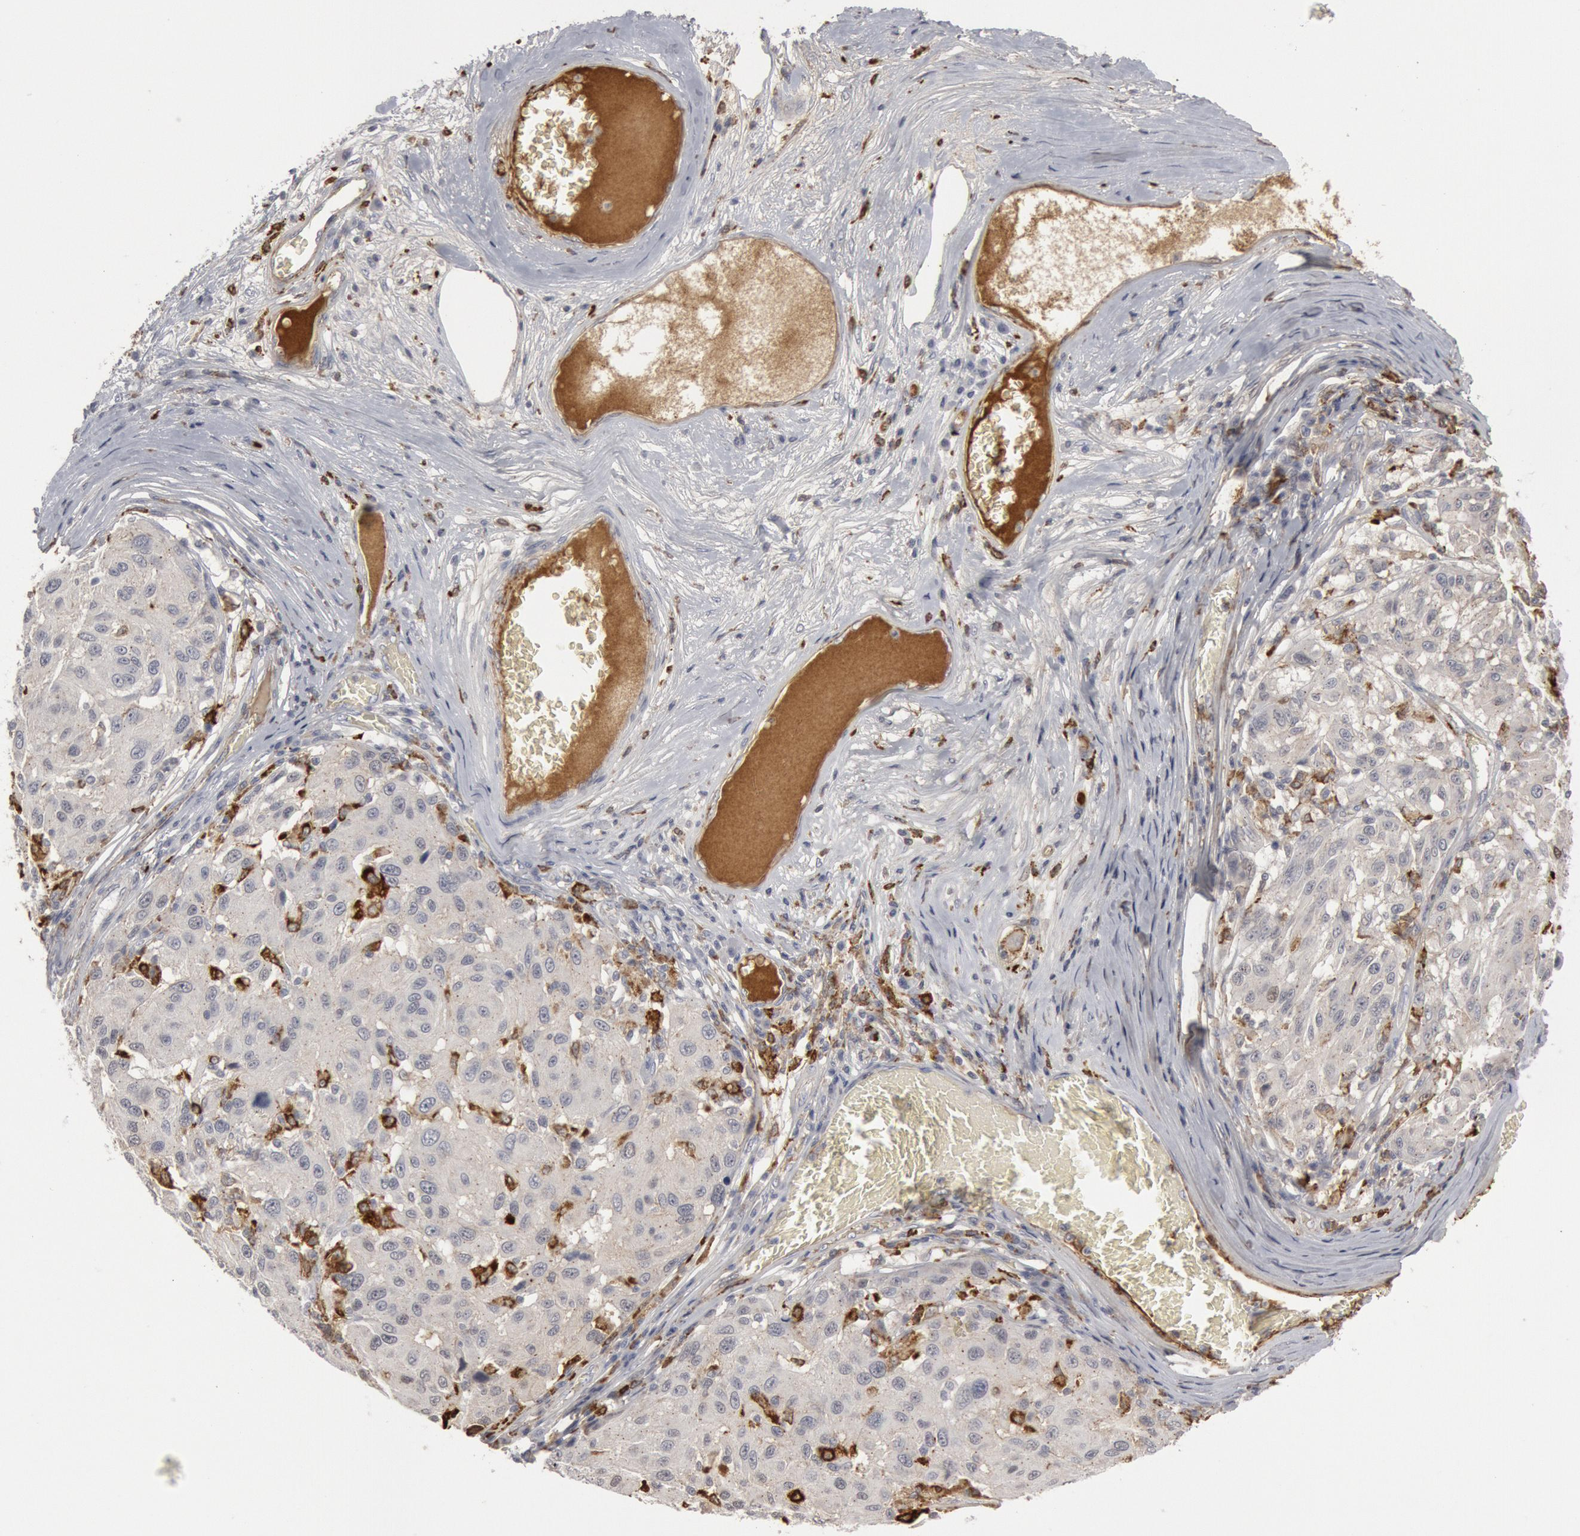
{"staining": {"intensity": "negative", "quantity": "none", "location": "none"}, "tissue": "melanoma", "cell_type": "Tumor cells", "image_type": "cancer", "snomed": [{"axis": "morphology", "description": "Malignant melanoma, NOS"}, {"axis": "topography", "description": "Skin"}], "caption": "The image reveals no staining of tumor cells in melanoma.", "gene": "C1QC", "patient": {"sex": "female", "age": 77}}